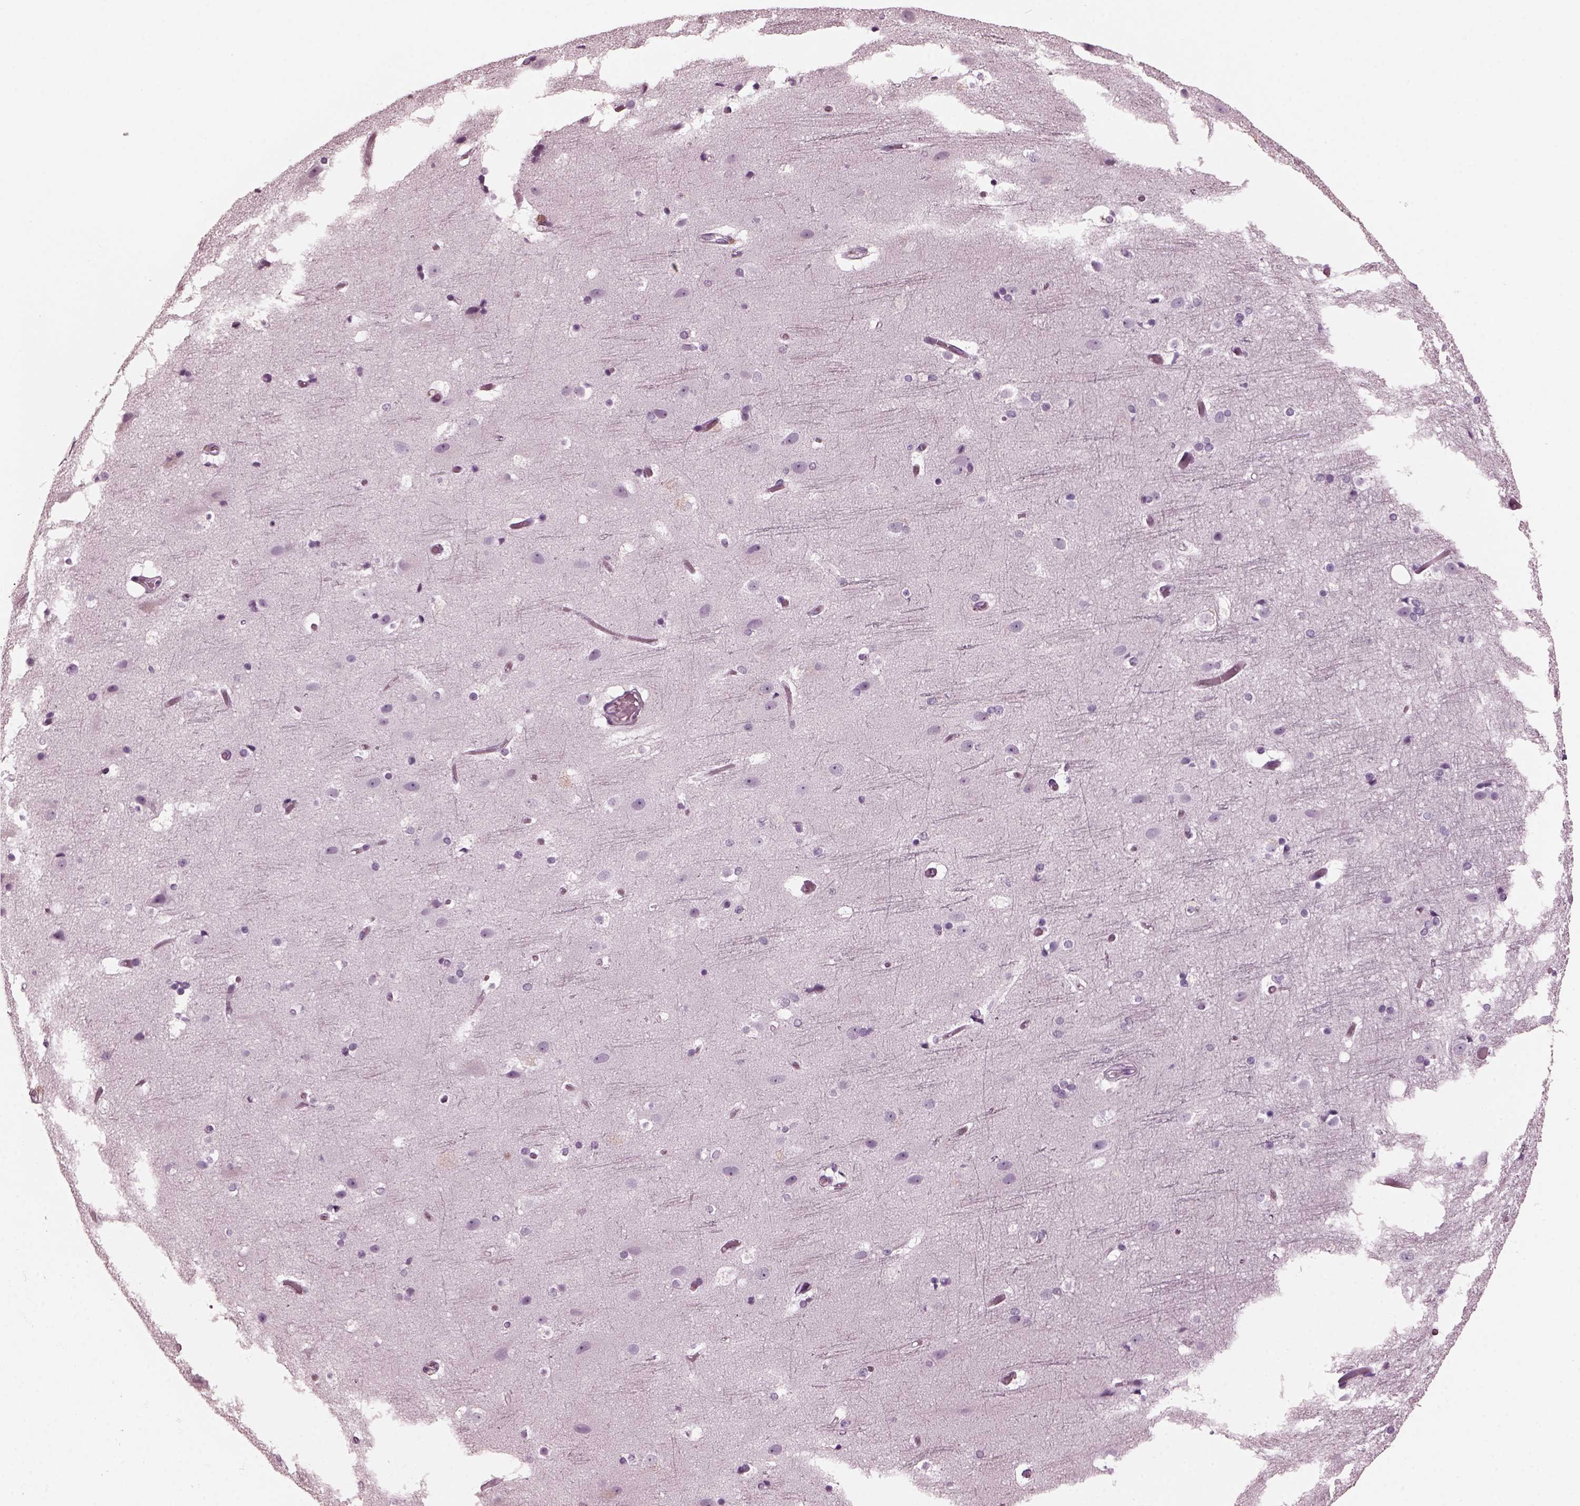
{"staining": {"intensity": "negative", "quantity": "none", "location": "none"}, "tissue": "cerebral cortex", "cell_type": "Endothelial cells", "image_type": "normal", "snomed": [{"axis": "morphology", "description": "Normal tissue, NOS"}, {"axis": "topography", "description": "Cerebral cortex"}], "caption": "Endothelial cells show no significant protein expression in normal cerebral cortex. (DAB IHC, high magnification).", "gene": "RCVRN", "patient": {"sex": "female", "age": 52}}